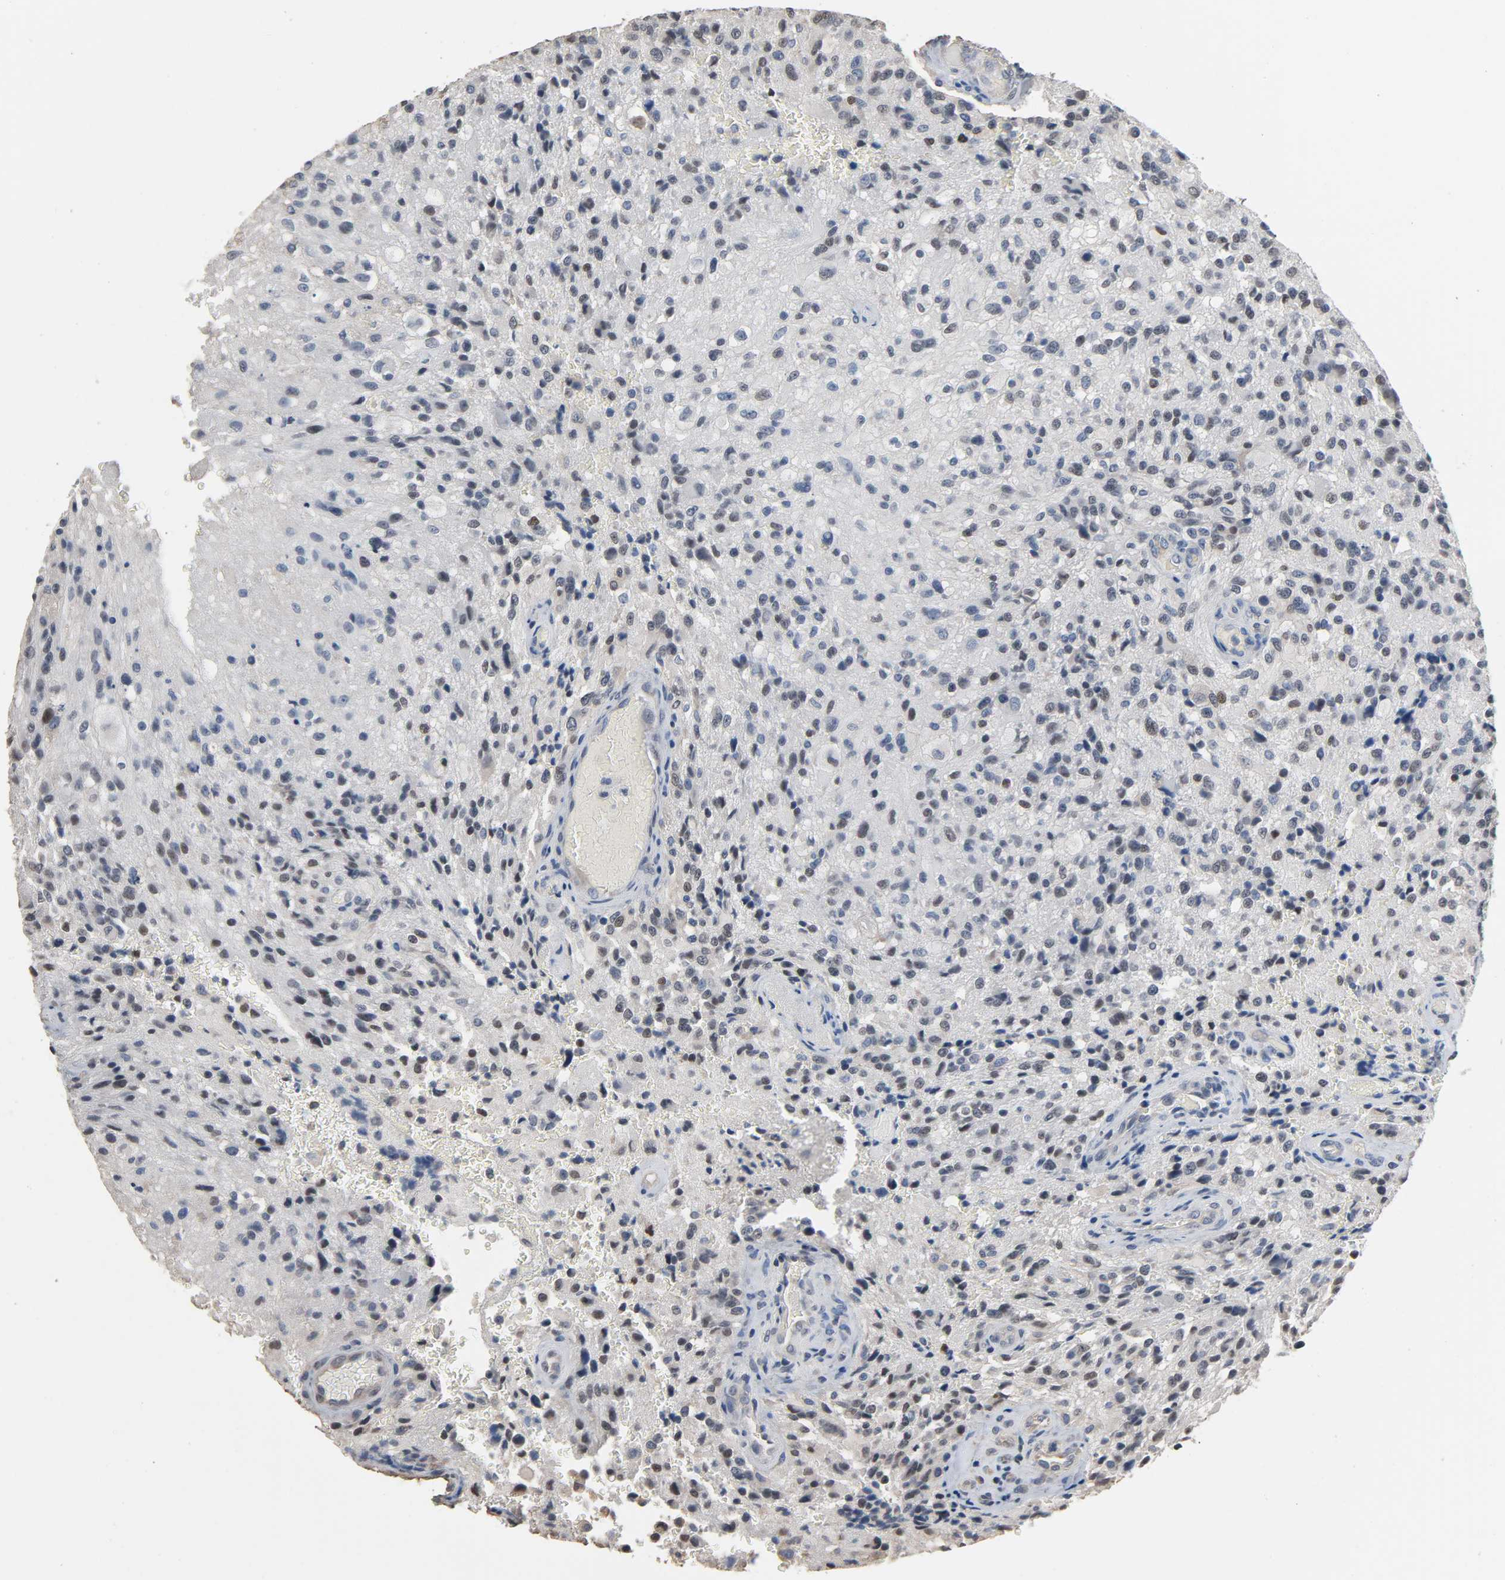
{"staining": {"intensity": "strong", "quantity": "<25%", "location": "nuclear"}, "tissue": "glioma", "cell_type": "Tumor cells", "image_type": "cancer", "snomed": [{"axis": "morphology", "description": "Normal tissue, NOS"}, {"axis": "morphology", "description": "Glioma, malignant, High grade"}, {"axis": "topography", "description": "Cerebral cortex"}], "caption": "This image reveals immunohistochemistry staining of malignant high-grade glioma, with medium strong nuclear expression in about <25% of tumor cells.", "gene": "SOX6", "patient": {"sex": "male", "age": 56}}